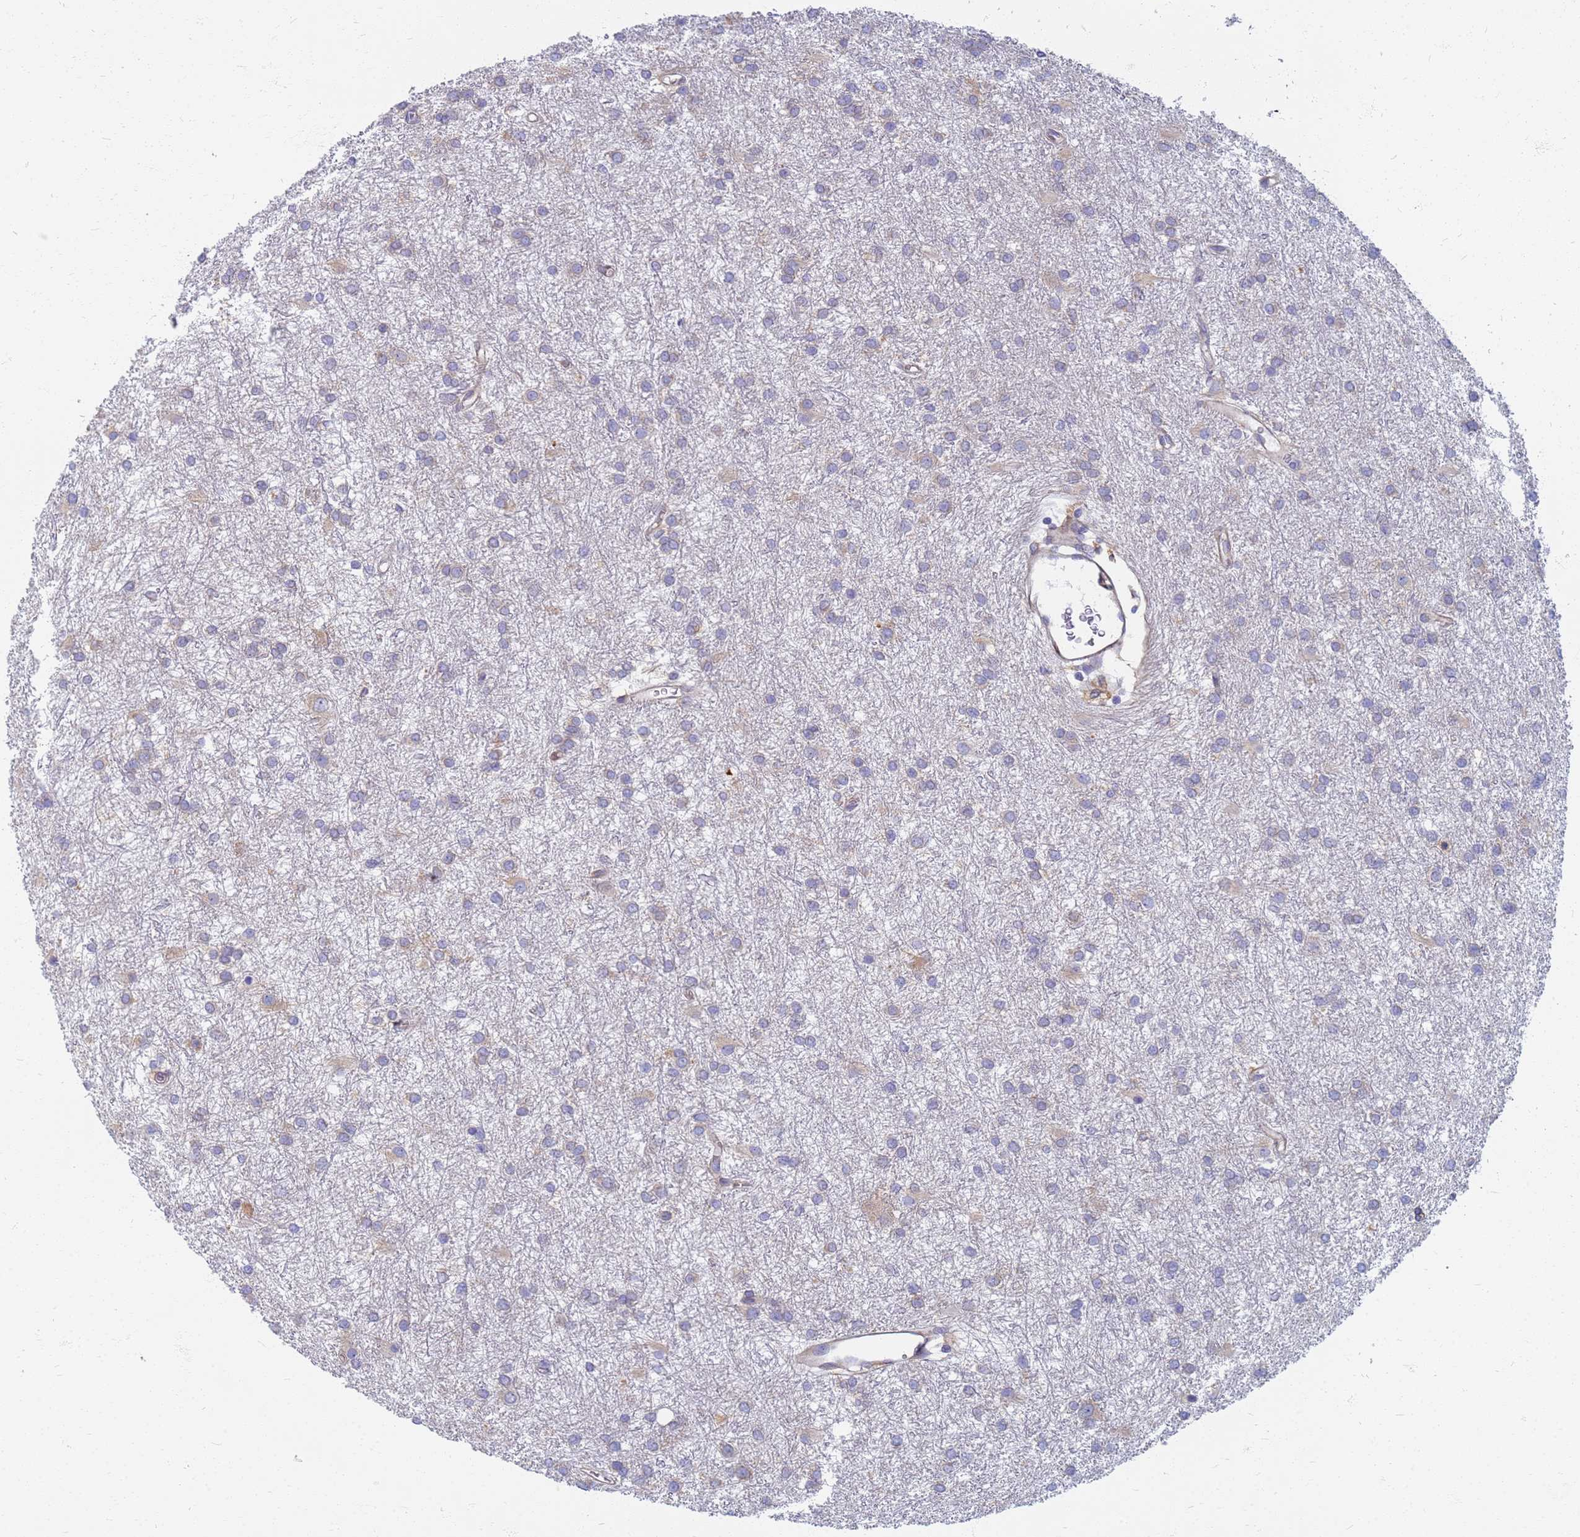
{"staining": {"intensity": "weak", "quantity": "<25%", "location": "cytoplasmic/membranous"}, "tissue": "glioma", "cell_type": "Tumor cells", "image_type": "cancer", "snomed": [{"axis": "morphology", "description": "Glioma, malignant, High grade"}, {"axis": "topography", "description": "Brain"}], "caption": "Image shows no protein staining in tumor cells of malignant high-grade glioma tissue. (Brightfield microscopy of DAB immunohistochemistry (IHC) at high magnification).", "gene": "EEA1", "patient": {"sex": "female", "age": 50}}